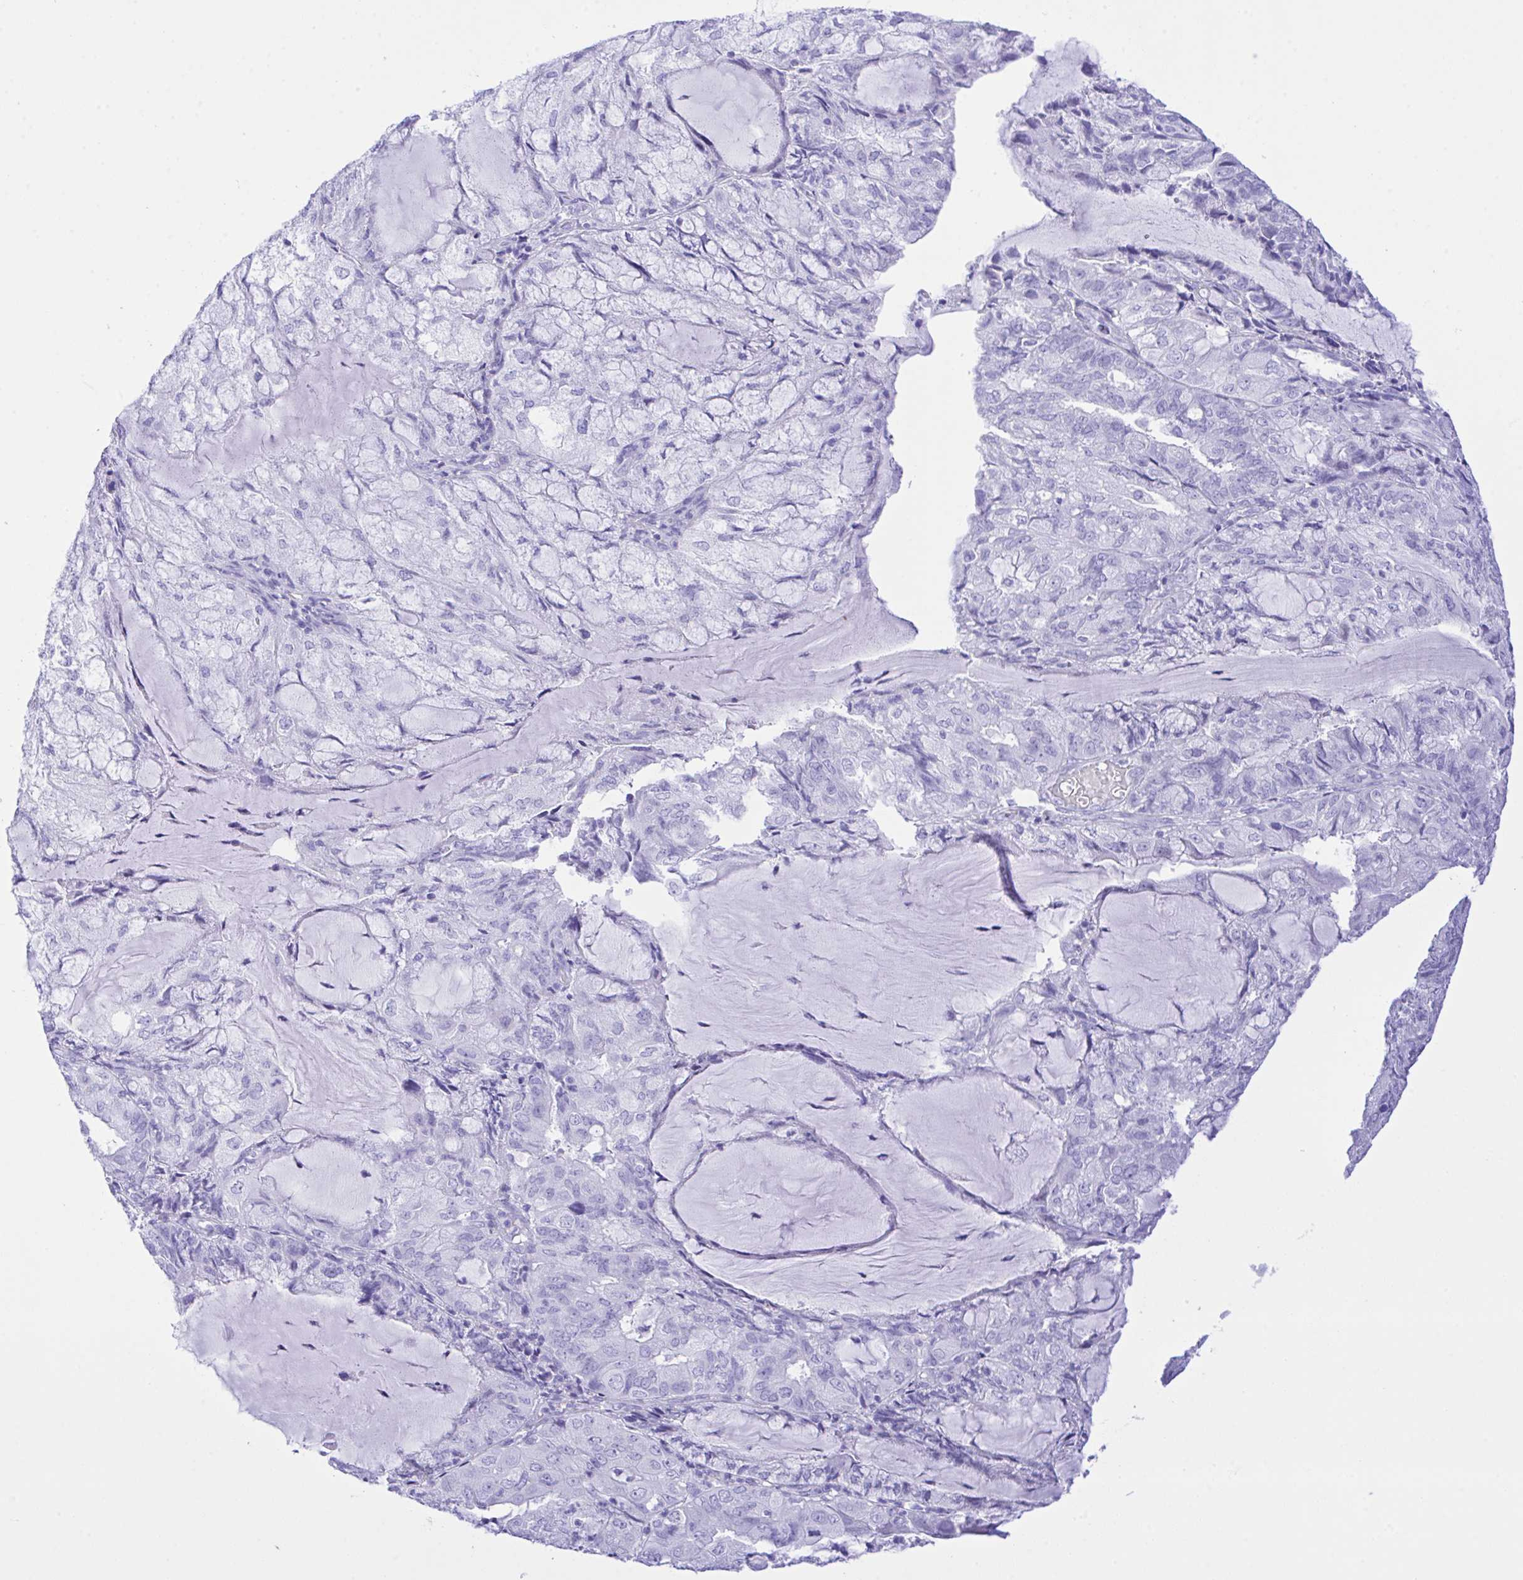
{"staining": {"intensity": "negative", "quantity": "none", "location": "none"}, "tissue": "endometrial cancer", "cell_type": "Tumor cells", "image_type": "cancer", "snomed": [{"axis": "morphology", "description": "Adenocarcinoma, NOS"}, {"axis": "topography", "description": "Endometrium"}], "caption": "High magnification brightfield microscopy of adenocarcinoma (endometrial) stained with DAB (brown) and counterstained with hematoxylin (blue): tumor cells show no significant staining. (Immunohistochemistry, brightfield microscopy, high magnification).", "gene": "SELENOV", "patient": {"sex": "female", "age": 81}}